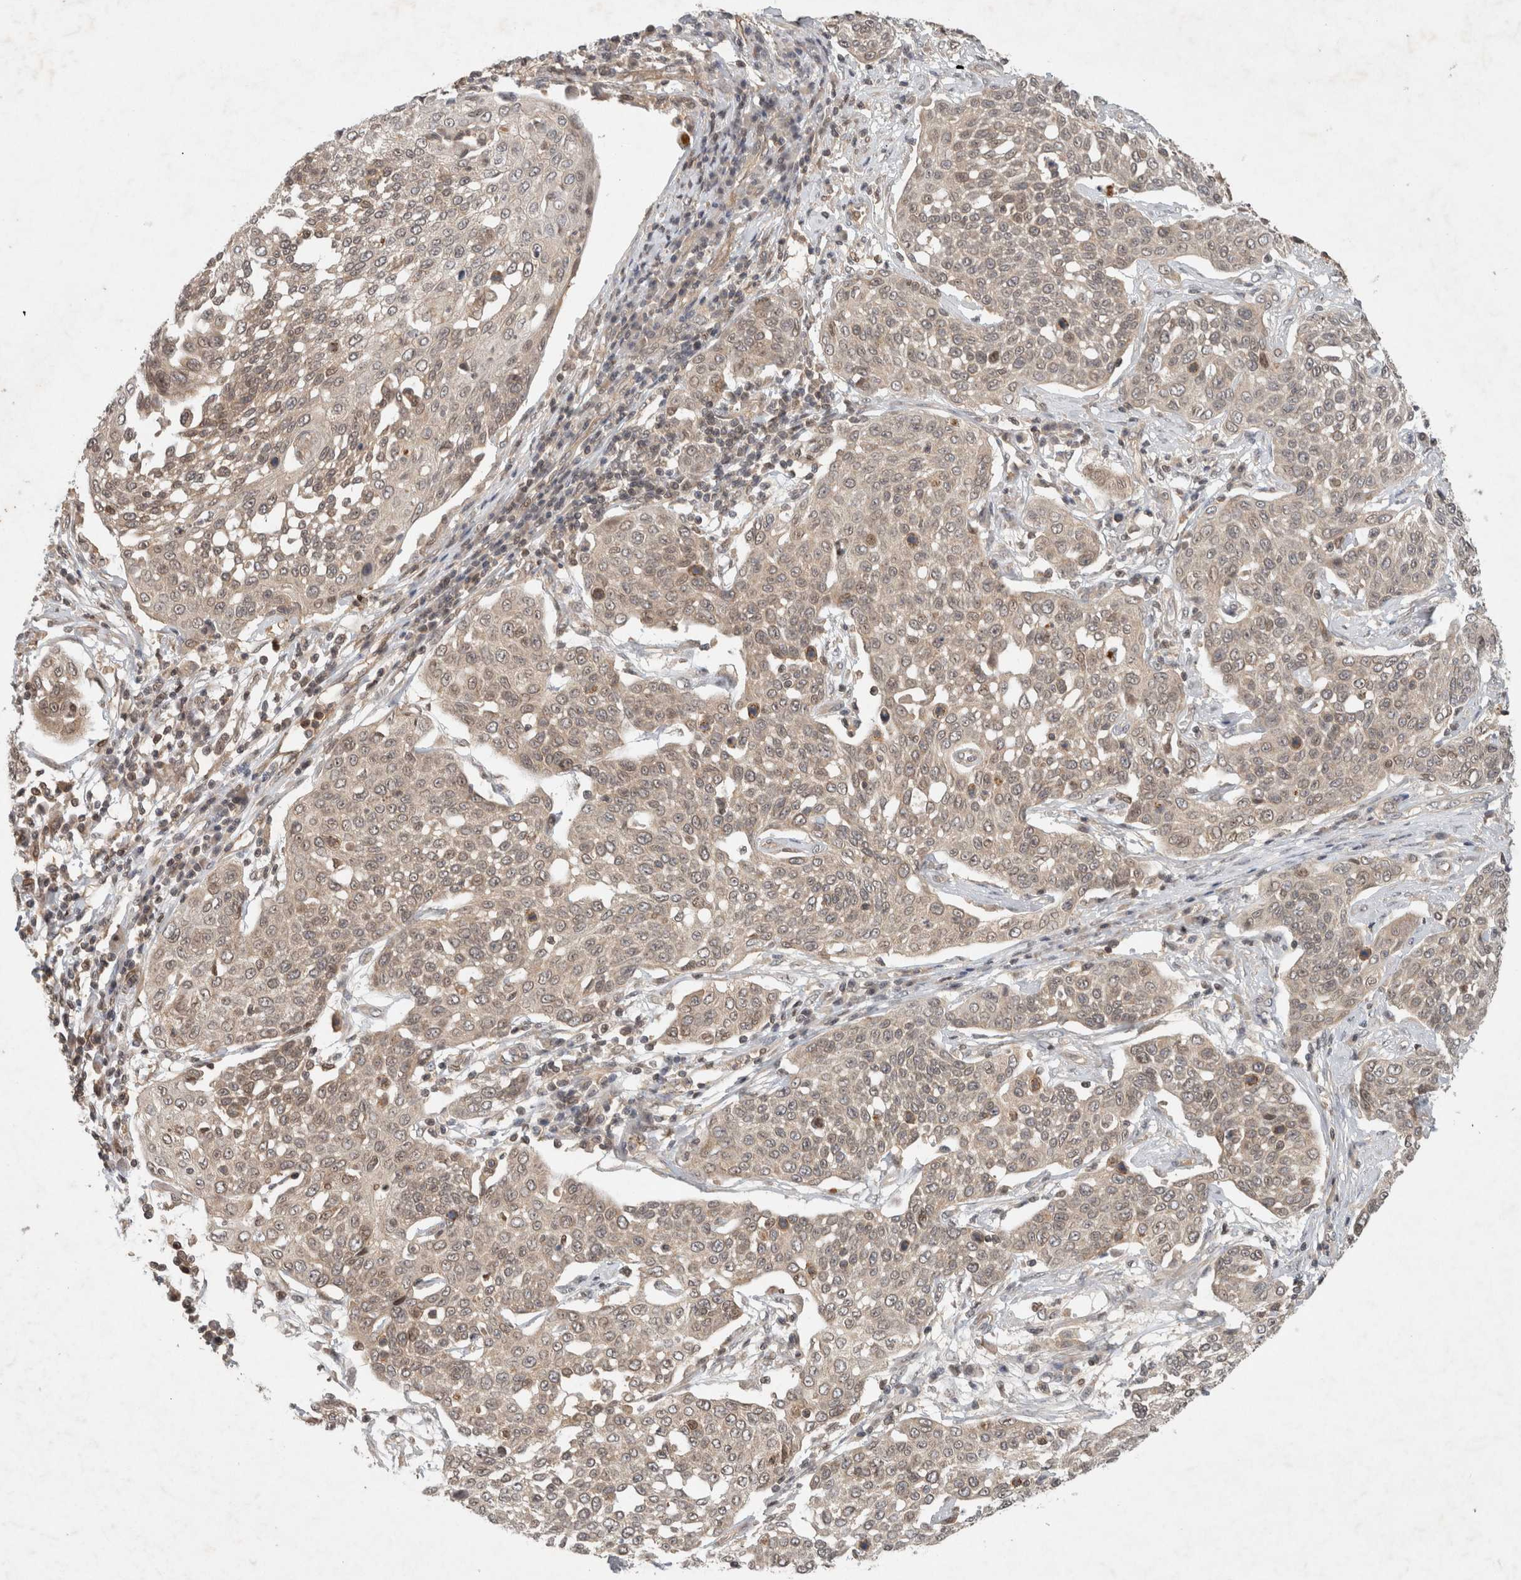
{"staining": {"intensity": "weak", "quantity": "<25%", "location": "nuclear"}, "tissue": "cervical cancer", "cell_type": "Tumor cells", "image_type": "cancer", "snomed": [{"axis": "morphology", "description": "Squamous cell carcinoma, NOS"}, {"axis": "topography", "description": "Cervix"}], "caption": "Cervical cancer was stained to show a protein in brown. There is no significant expression in tumor cells.", "gene": "CAAP1", "patient": {"sex": "female", "age": 34}}